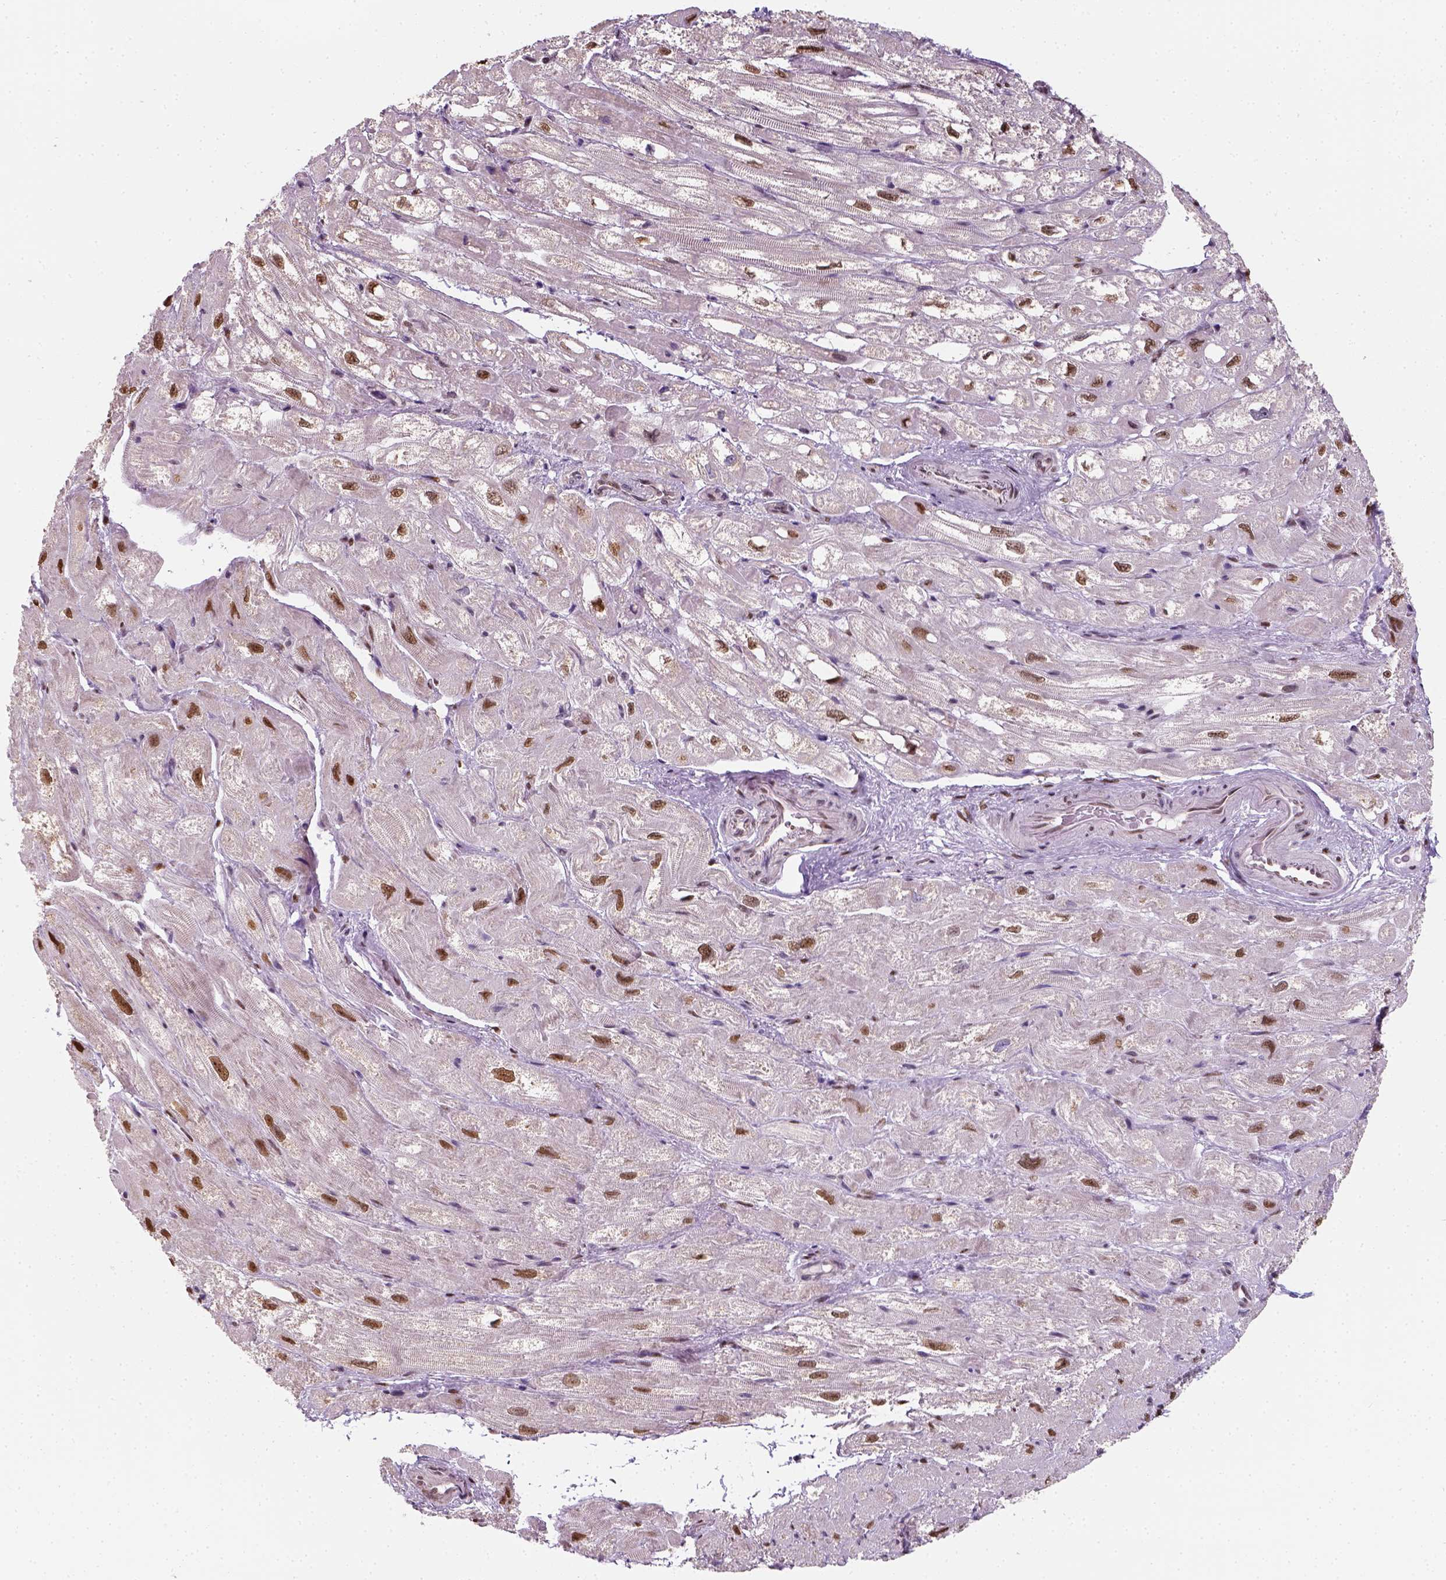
{"staining": {"intensity": "moderate", "quantity": "25%-75%", "location": "nuclear"}, "tissue": "heart muscle", "cell_type": "Cardiomyocytes", "image_type": "normal", "snomed": [{"axis": "morphology", "description": "Normal tissue, NOS"}, {"axis": "topography", "description": "Heart"}], "caption": "An IHC histopathology image of benign tissue is shown. Protein staining in brown shows moderate nuclear positivity in heart muscle within cardiomyocytes. (DAB (3,3'-diaminobenzidine) IHC, brown staining for protein, blue staining for nuclei).", "gene": "C1orf112", "patient": {"sex": "female", "age": 69}}